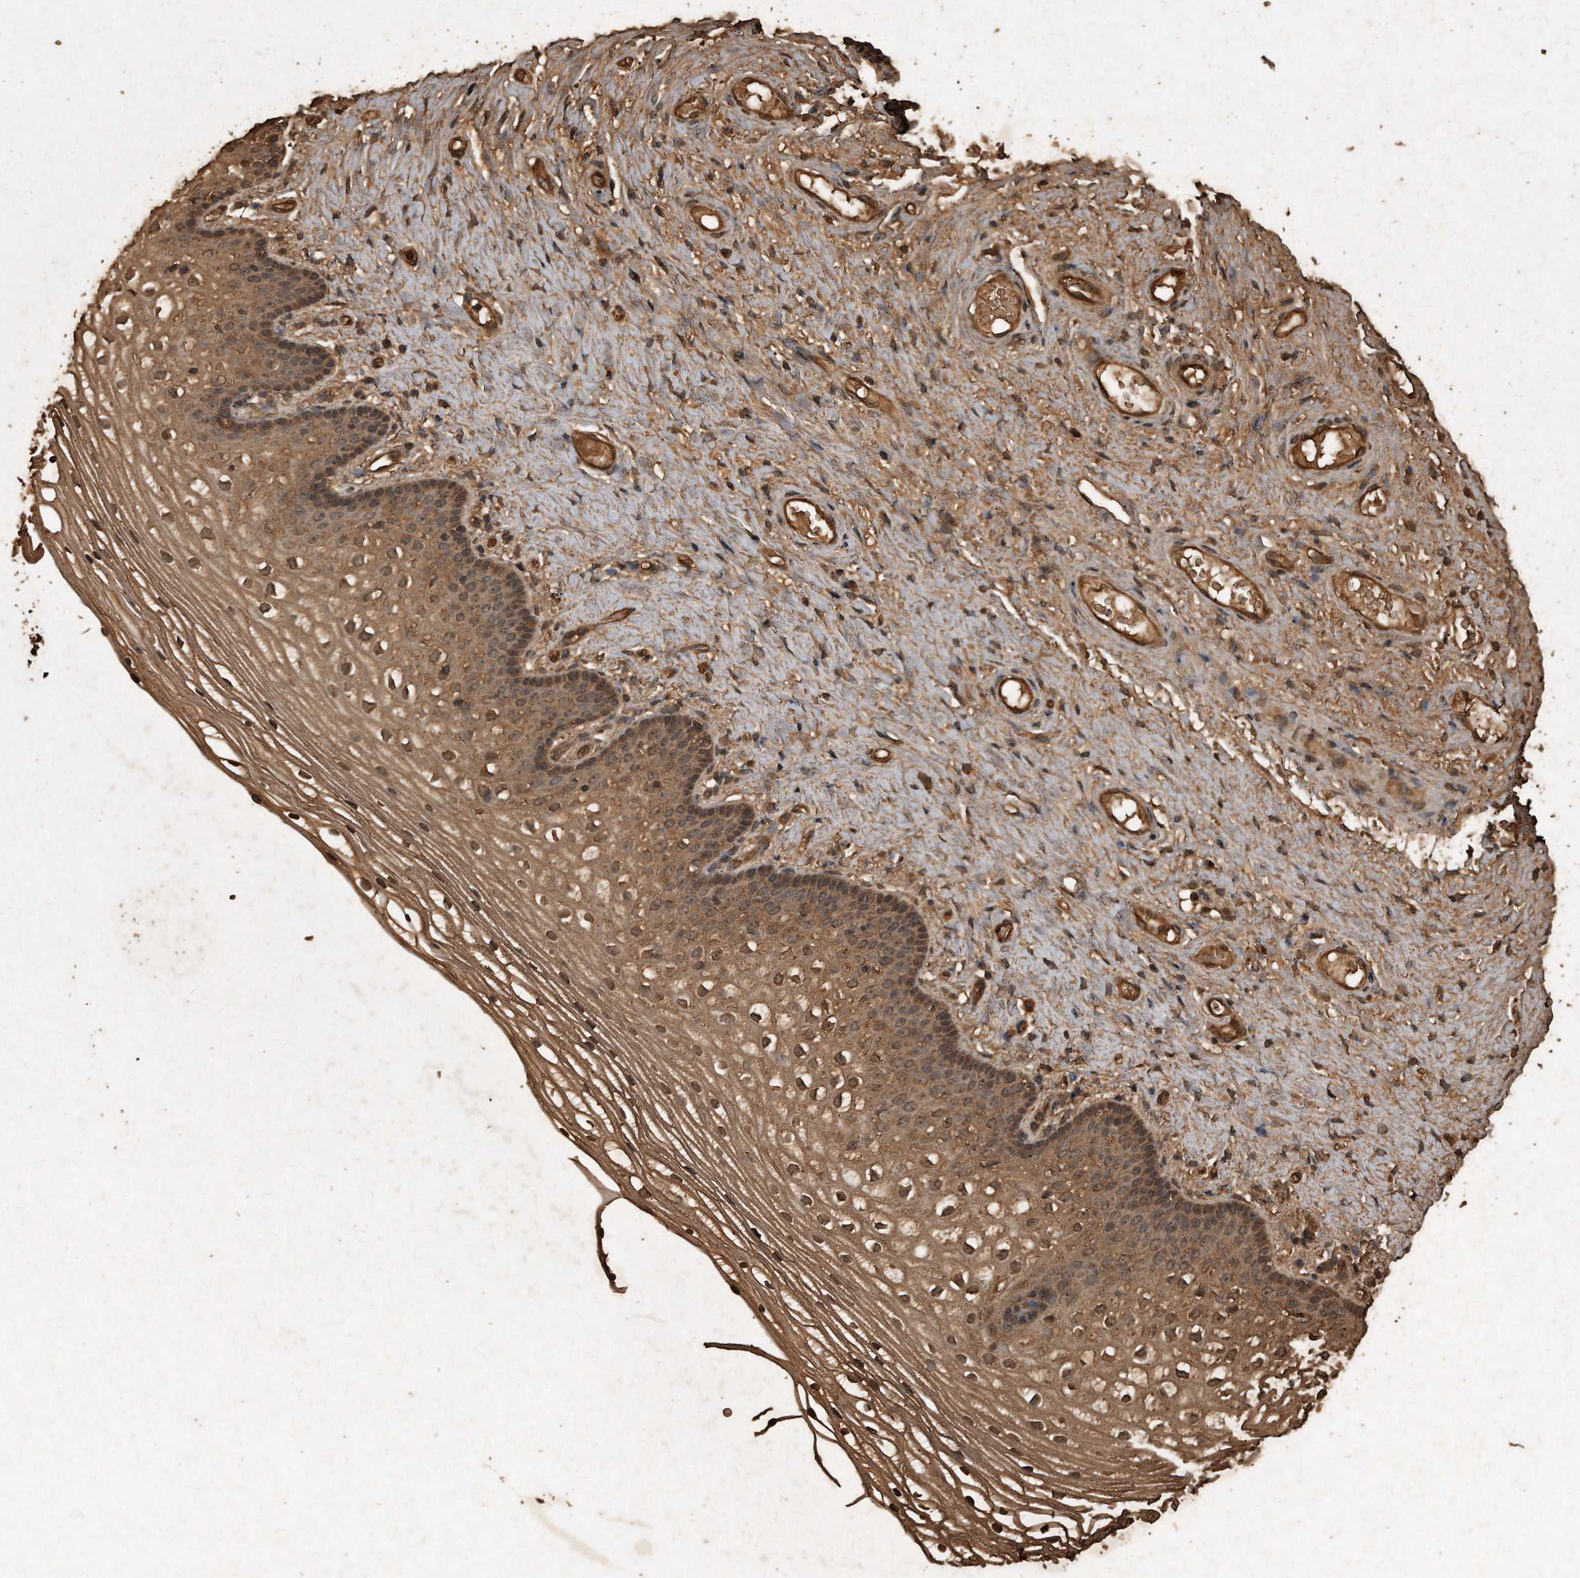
{"staining": {"intensity": "moderate", "quantity": ">75%", "location": "cytoplasmic/membranous,nuclear"}, "tissue": "vagina", "cell_type": "Squamous epithelial cells", "image_type": "normal", "snomed": [{"axis": "morphology", "description": "Normal tissue, NOS"}, {"axis": "topography", "description": "Vagina"}], "caption": "IHC micrograph of normal vagina: vagina stained using IHC displays medium levels of moderate protein expression localized specifically in the cytoplasmic/membranous,nuclear of squamous epithelial cells, appearing as a cytoplasmic/membranous,nuclear brown color.", "gene": "CFLAR", "patient": {"sex": "female", "age": 60}}